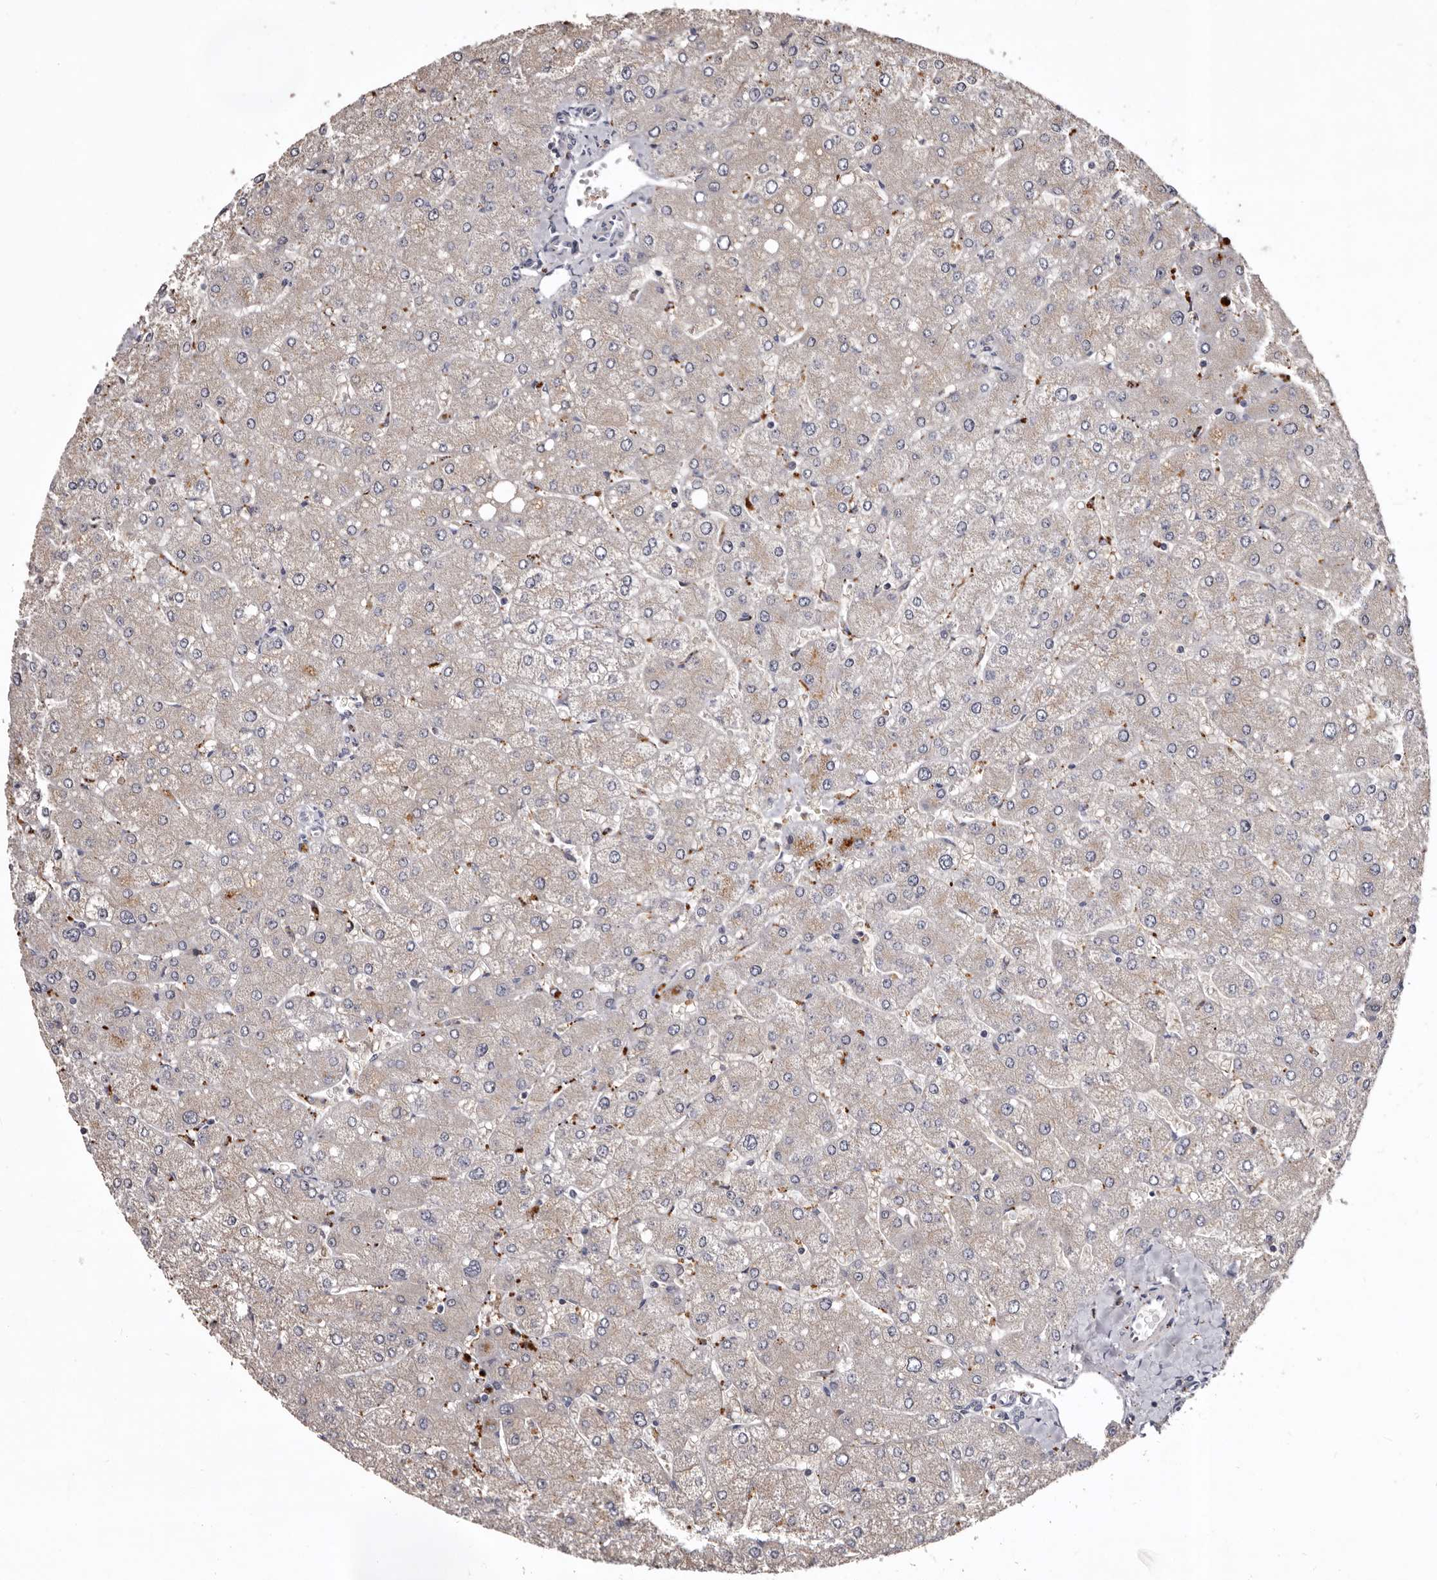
{"staining": {"intensity": "negative", "quantity": "none", "location": "none"}, "tissue": "liver", "cell_type": "Cholangiocytes", "image_type": "normal", "snomed": [{"axis": "morphology", "description": "Normal tissue, NOS"}, {"axis": "topography", "description": "Liver"}], "caption": "This is a image of immunohistochemistry staining of benign liver, which shows no staining in cholangiocytes.", "gene": "SLC10A4", "patient": {"sex": "male", "age": 55}}